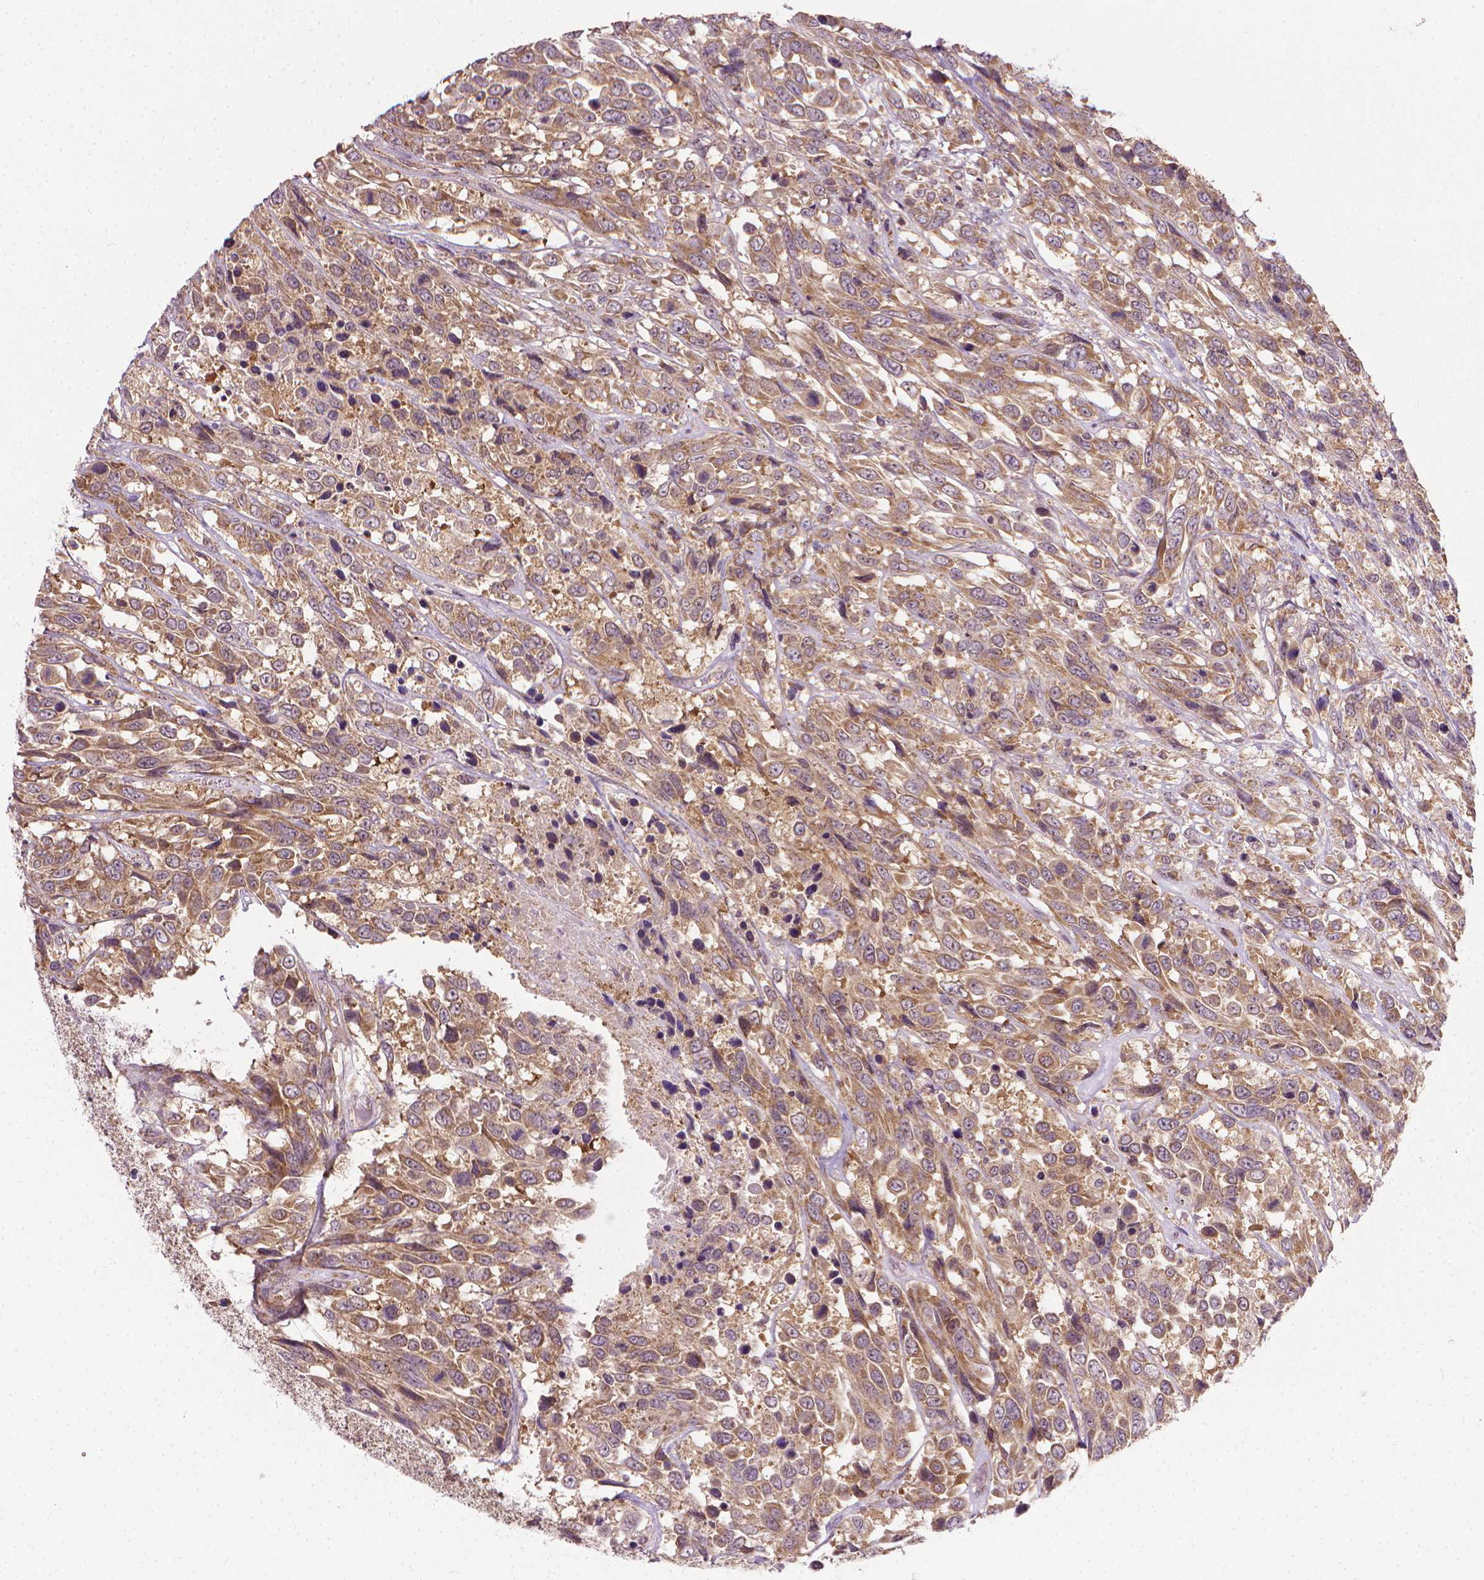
{"staining": {"intensity": "moderate", "quantity": ">75%", "location": "cytoplasmic/membranous"}, "tissue": "urothelial cancer", "cell_type": "Tumor cells", "image_type": "cancer", "snomed": [{"axis": "morphology", "description": "Urothelial carcinoma, High grade"}, {"axis": "topography", "description": "Urinary bladder"}], "caption": "Immunohistochemistry (IHC) of urothelial cancer reveals medium levels of moderate cytoplasmic/membranous staining in about >75% of tumor cells.", "gene": "PRAG1", "patient": {"sex": "female", "age": 70}}